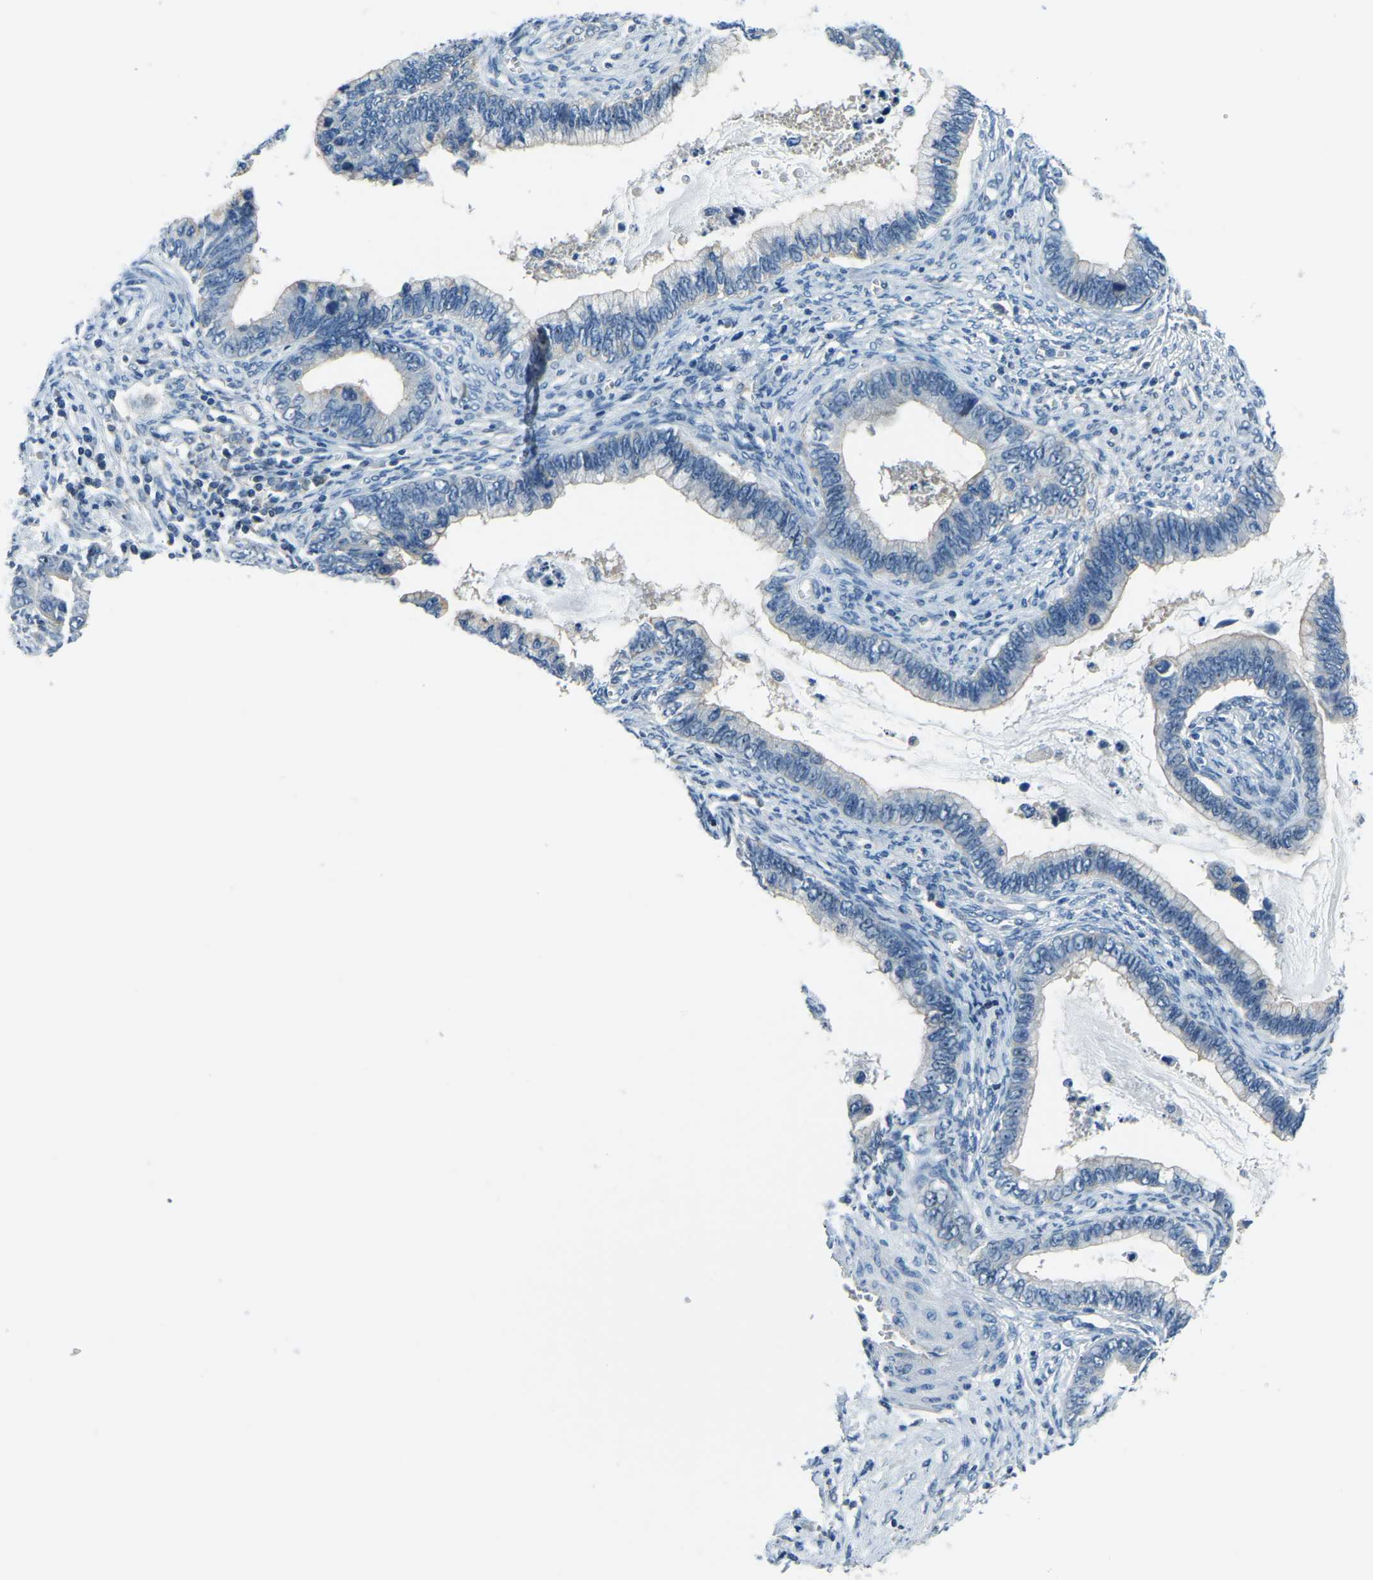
{"staining": {"intensity": "negative", "quantity": "none", "location": "none"}, "tissue": "cervical cancer", "cell_type": "Tumor cells", "image_type": "cancer", "snomed": [{"axis": "morphology", "description": "Adenocarcinoma, NOS"}, {"axis": "topography", "description": "Cervix"}], "caption": "The micrograph demonstrates no significant positivity in tumor cells of adenocarcinoma (cervical).", "gene": "RRP1", "patient": {"sex": "female", "age": 44}}